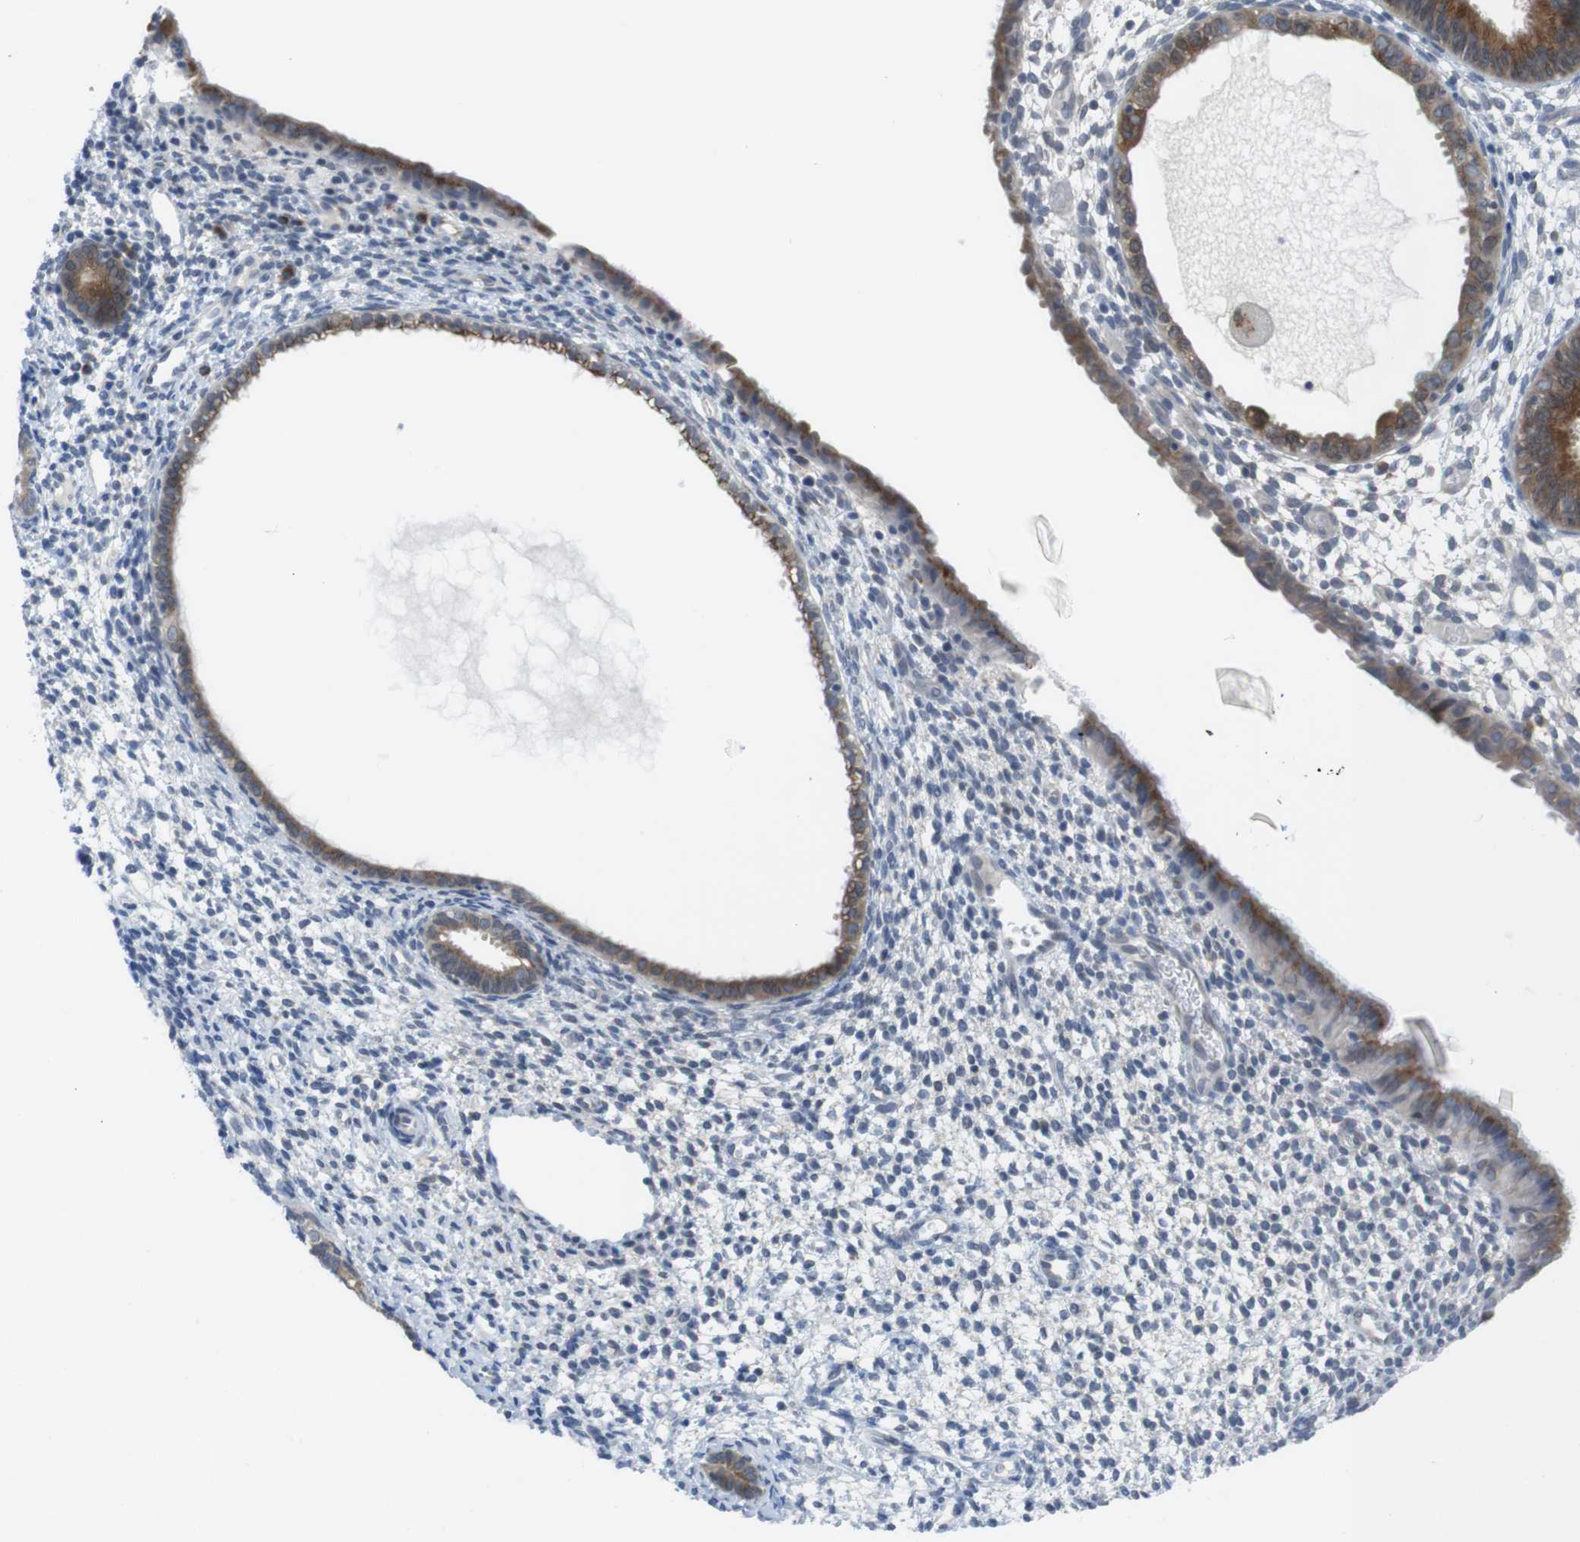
{"staining": {"intensity": "negative", "quantity": "none", "location": "none"}, "tissue": "endometrium", "cell_type": "Cells in endometrial stroma", "image_type": "normal", "snomed": [{"axis": "morphology", "description": "Normal tissue, NOS"}, {"axis": "topography", "description": "Endometrium"}], "caption": "Cells in endometrial stroma show no significant positivity in unremarkable endometrium.", "gene": "ERGIC3", "patient": {"sex": "female", "age": 61}}